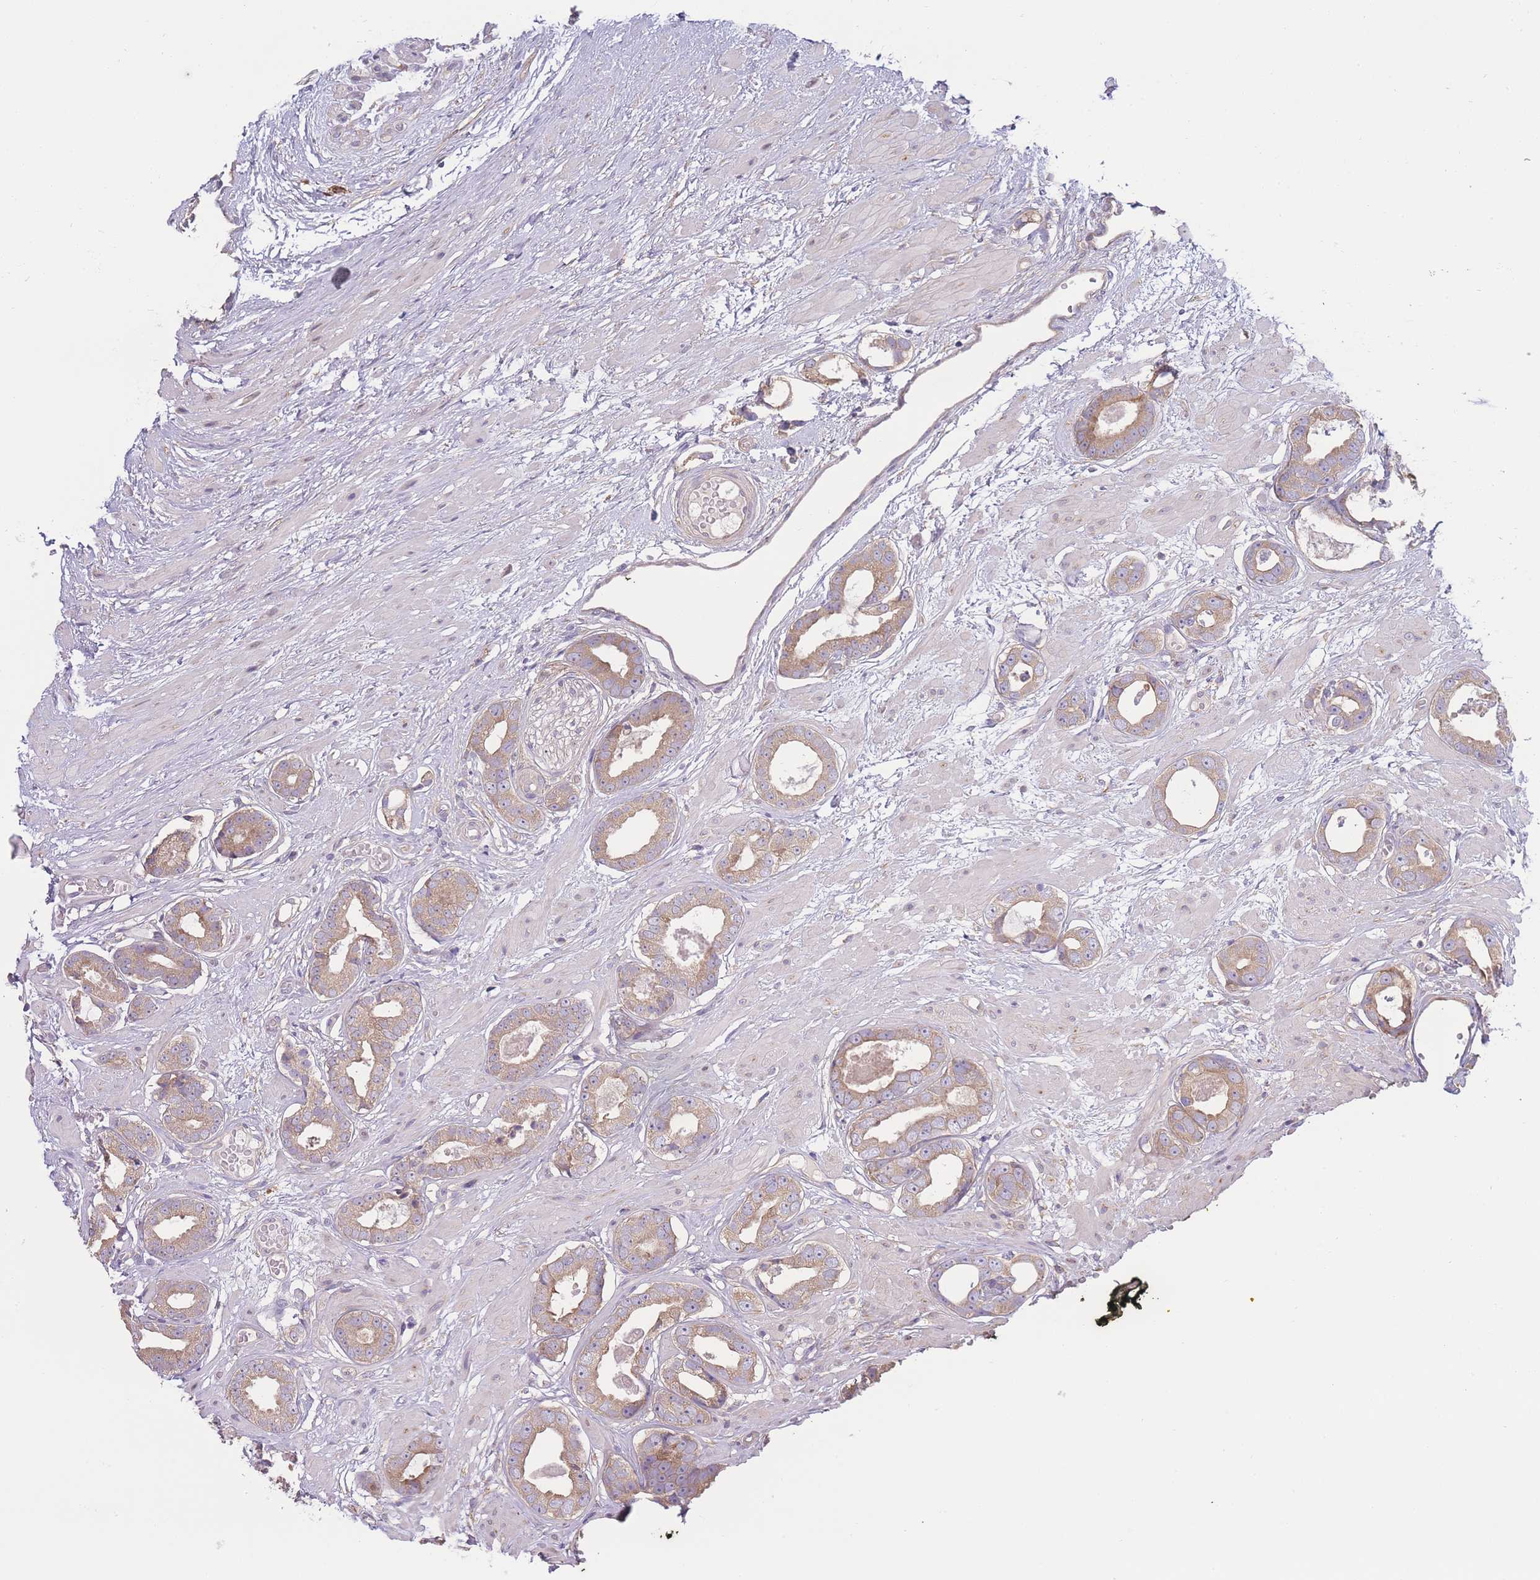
{"staining": {"intensity": "moderate", "quantity": ">75%", "location": "cytoplasmic/membranous"}, "tissue": "prostate cancer", "cell_type": "Tumor cells", "image_type": "cancer", "snomed": [{"axis": "morphology", "description": "Adenocarcinoma, Low grade"}, {"axis": "topography", "description": "Prostate"}], "caption": "Prostate low-grade adenocarcinoma stained for a protein (brown) demonstrates moderate cytoplasmic/membranous positive staining in about >75% of tumor cells.", "gene": "BEX1", "patient": {"sex": "male", "age": 64}}